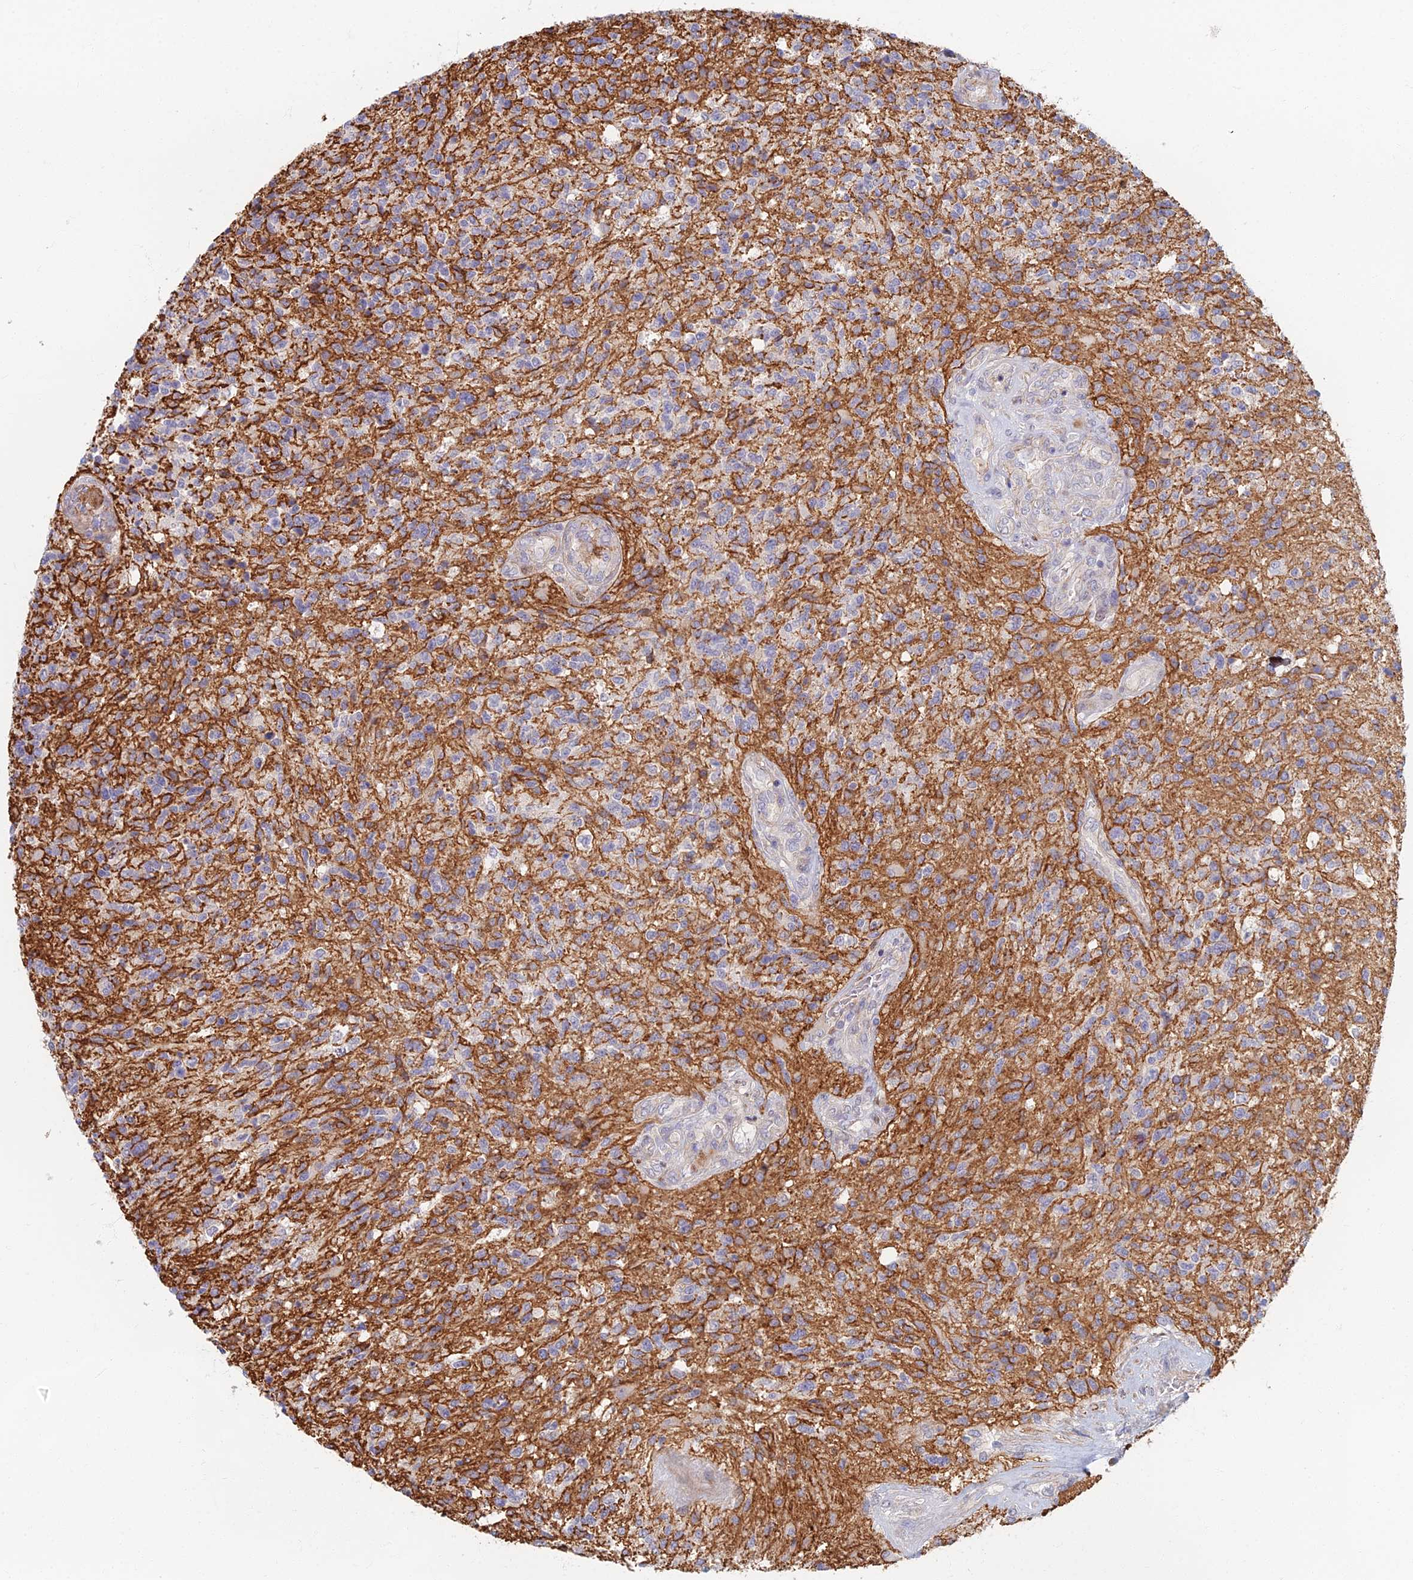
{"staining": {"intensity": "negative", "quantity": "none", "location": "none"}, "tissue": "glioma", "cell_type": "Tumor cells", "image_type": "cancer", "snomed": [{"axis": "morphology", "description": "Glioma, malignant, High grade"}, {"axis": "topography", "description": "Brain"}], "caption": "Human high-grade glioma (malignant) stained for a protein using immunohistochemistry (IHC) demonstrates no positivity in tumor cells.", "gene": "C15orf40", "patient": {"sex": "male", "age": 56}}